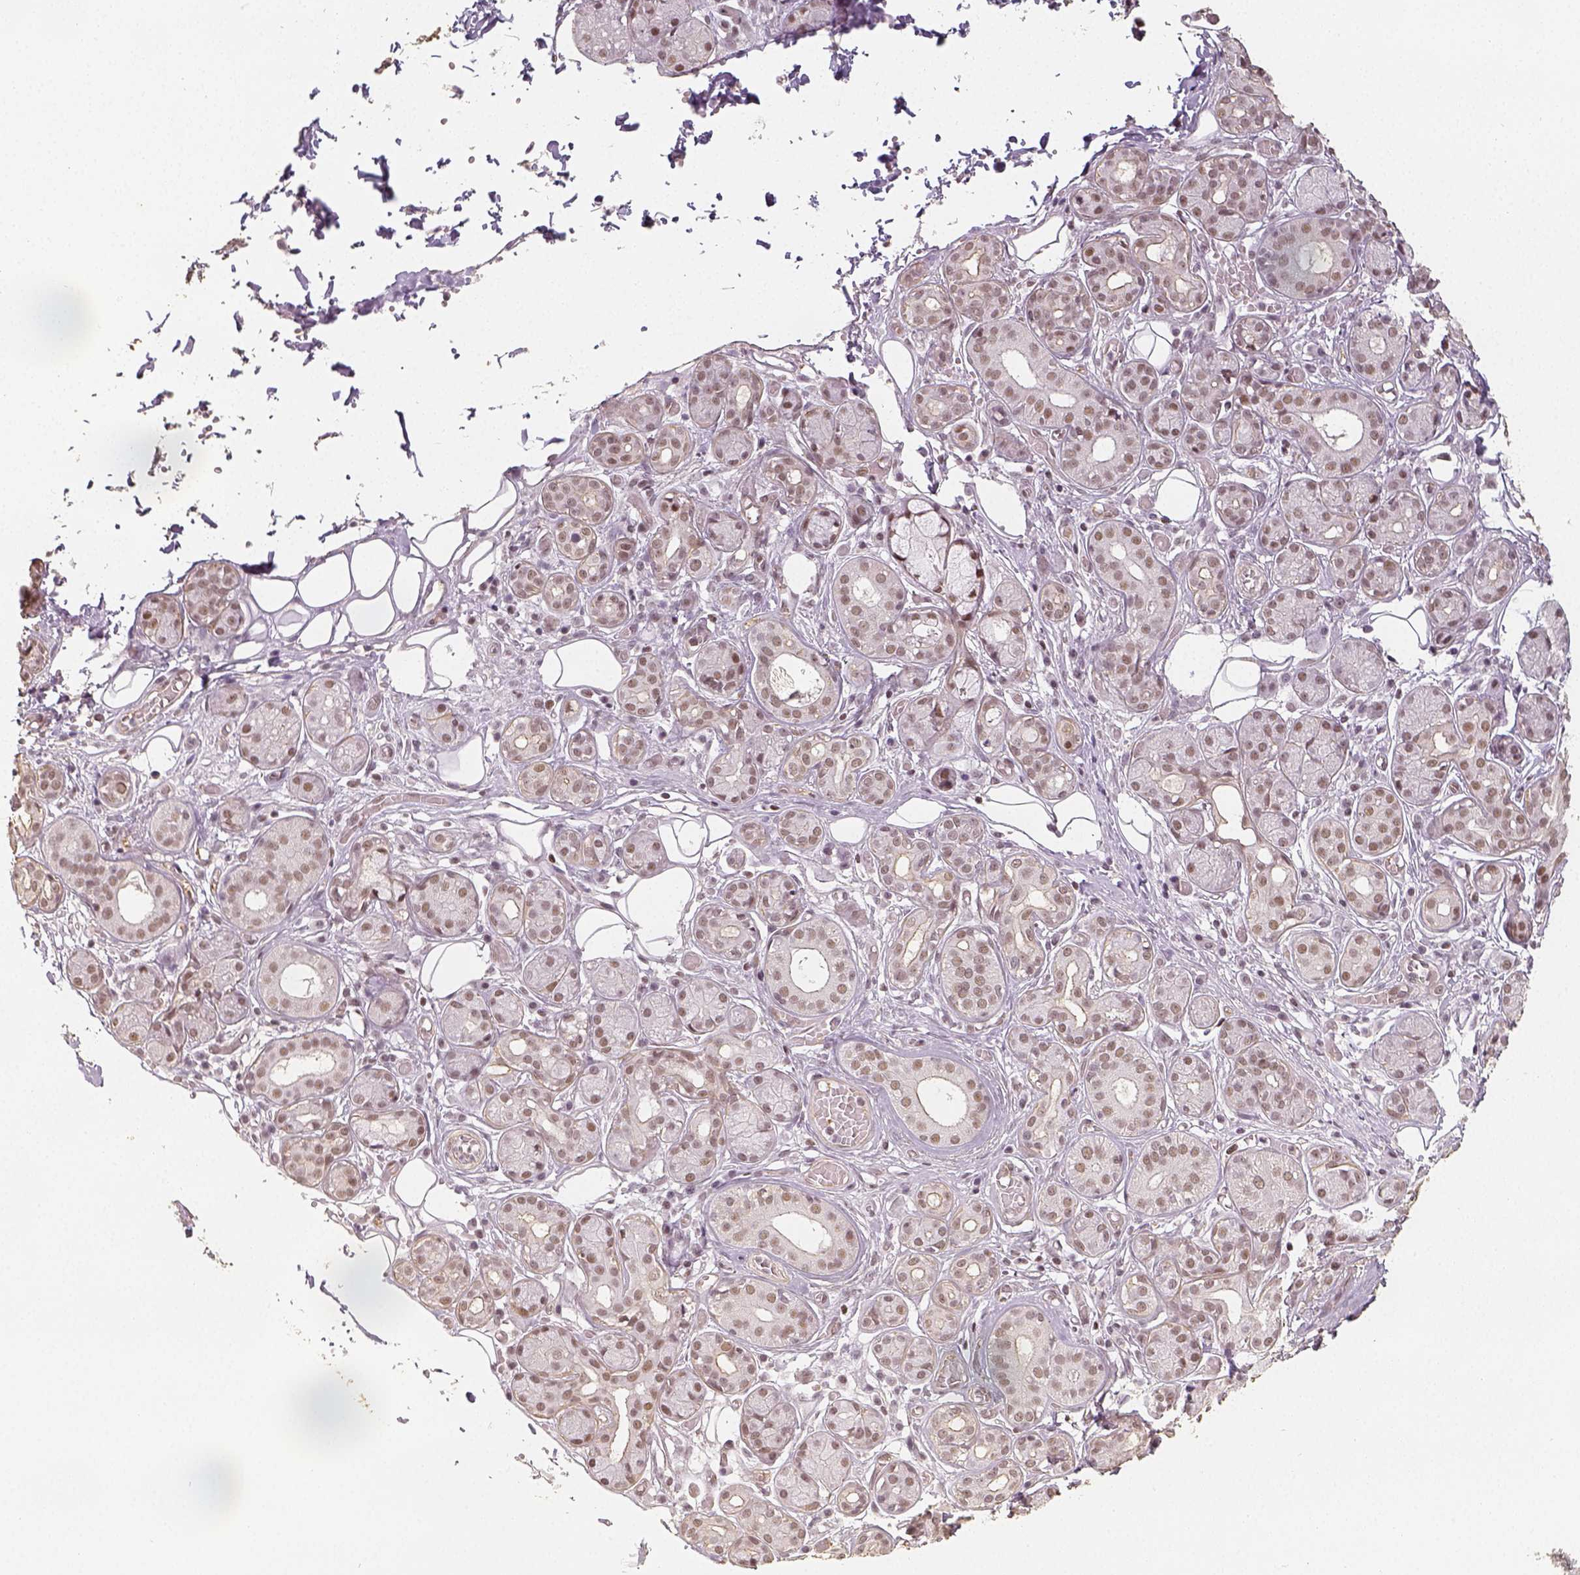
{"staining": {"intensity": "weak", "quantity": ">75%", "location": "nuclear"}, "tissue": "salivary gland", "cell_type": "Glandular cells", "image_type": "normal", "snomed": [{"axis": "morphology", "description": "Normal tissue, NOS"}, {"axis": "topography", "description": "Salivary gland"}, {"axis": "topography", "description": "Peripheral nerve tissue"}], "caption": "This image exhibits IHC staining of unremarkable human salivary gland, with low weak nuclear staining in approximately >75% of glandular cells.", "gene": "HDAC1", "patient": {"sex": "male", "age": 71}}